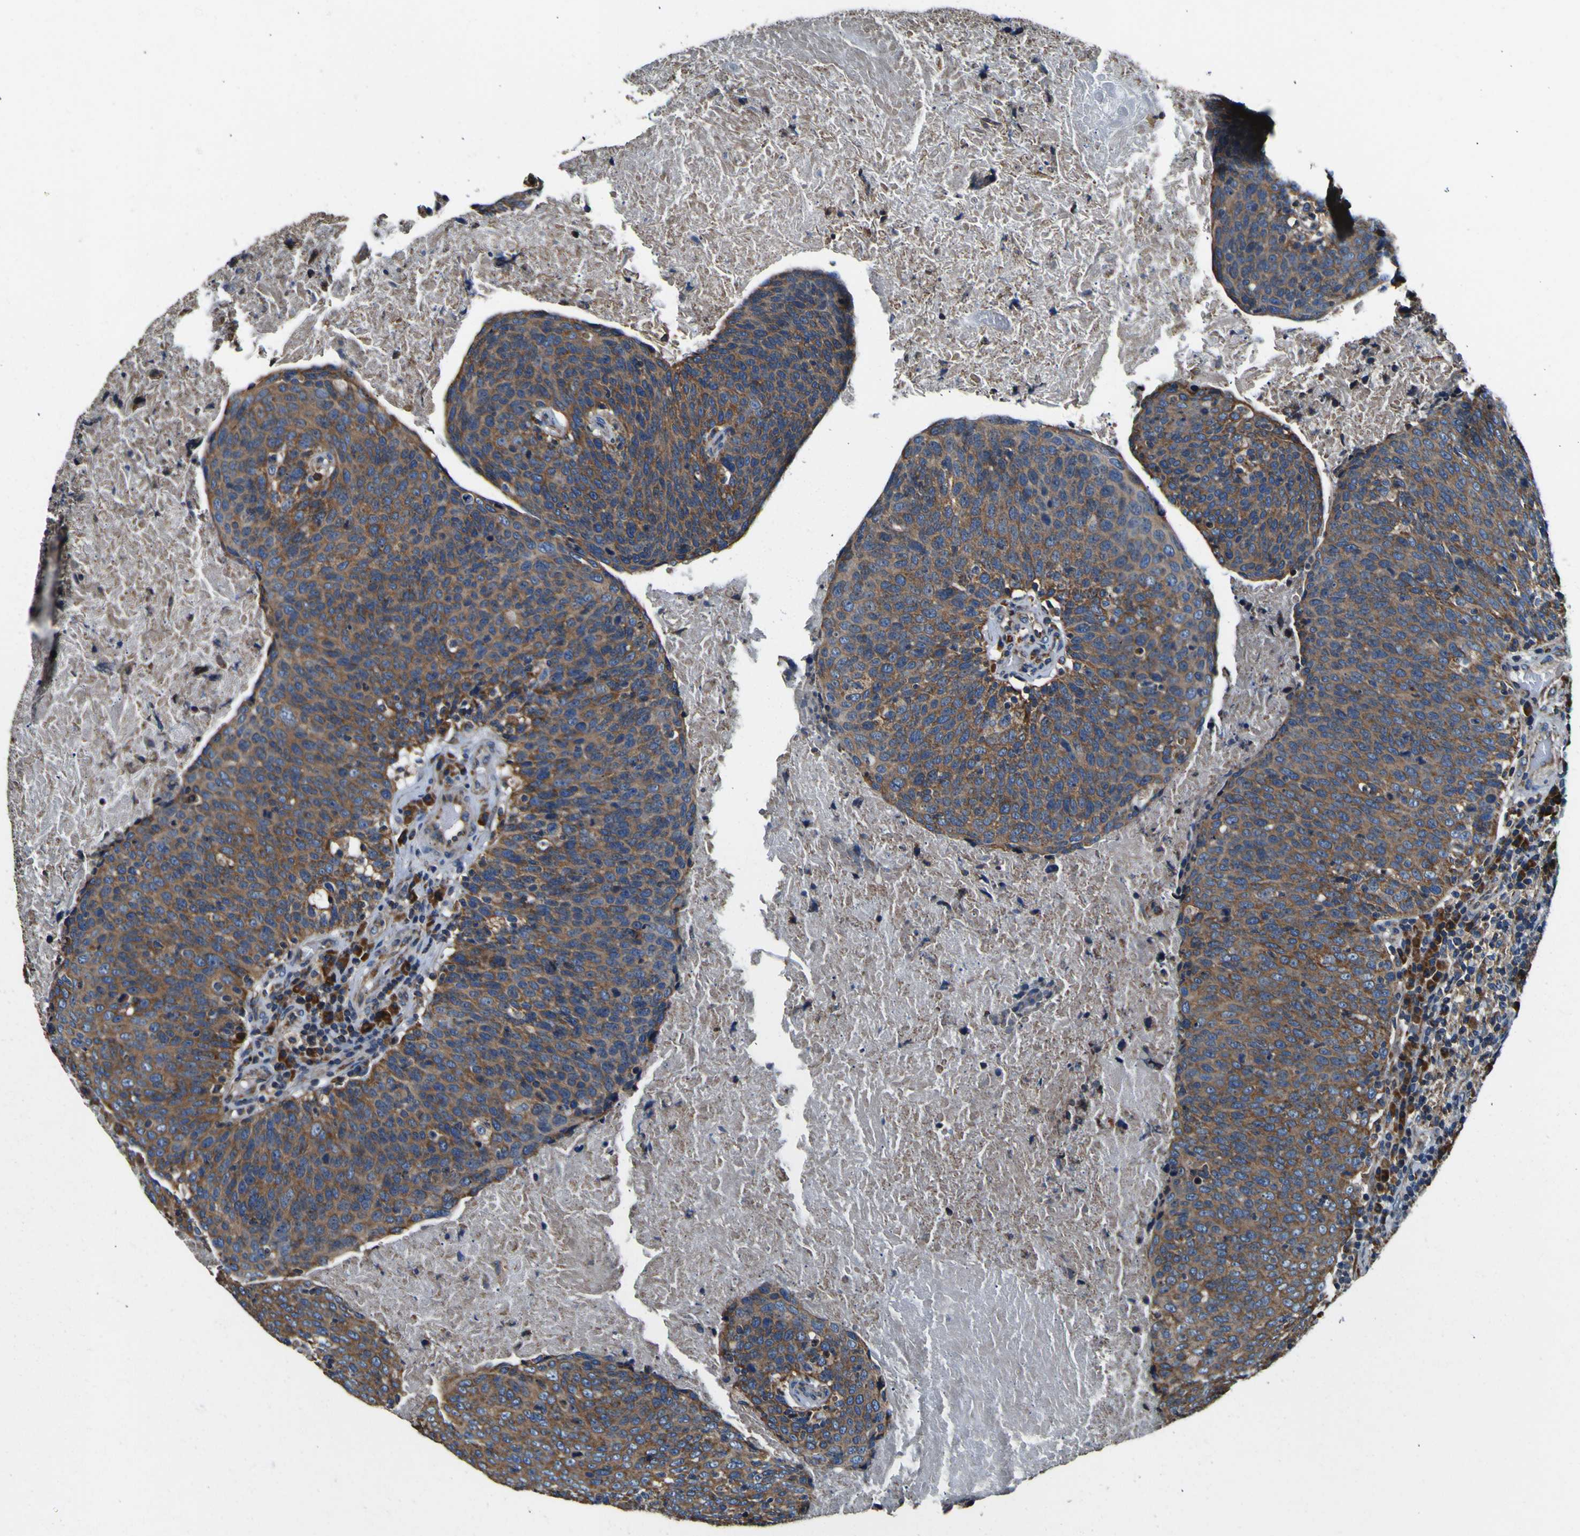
{"staining": {"intensity": "moderate", "quantity": ">75%", "location": "cytoplasmic/membranous"}, "tissue": "head and neck cancer", "cell_type": "Tumor cells", "image_type": "cancer", "snomed": [{"axis": "morphology", "description": "Squamous cell carcinoma, NOS"}, {"axis": "morphology", "description": "Squamous cell carcinoma, metastatic, NOS"}, {"axis": "topography", "description": "Lymph node"}, {"axis": "topography", "description": "Head-Neck"}], "caption": "Moderate cytoplasmic/membranous staining for a protein is seen in approximately >75% of tumor cells of head and neck cancer (metastatic squamous cell carcinoma) using immunohistochemistry.", "gene": "INPP5A", "patient": {"sex": "male", "age": 62}}